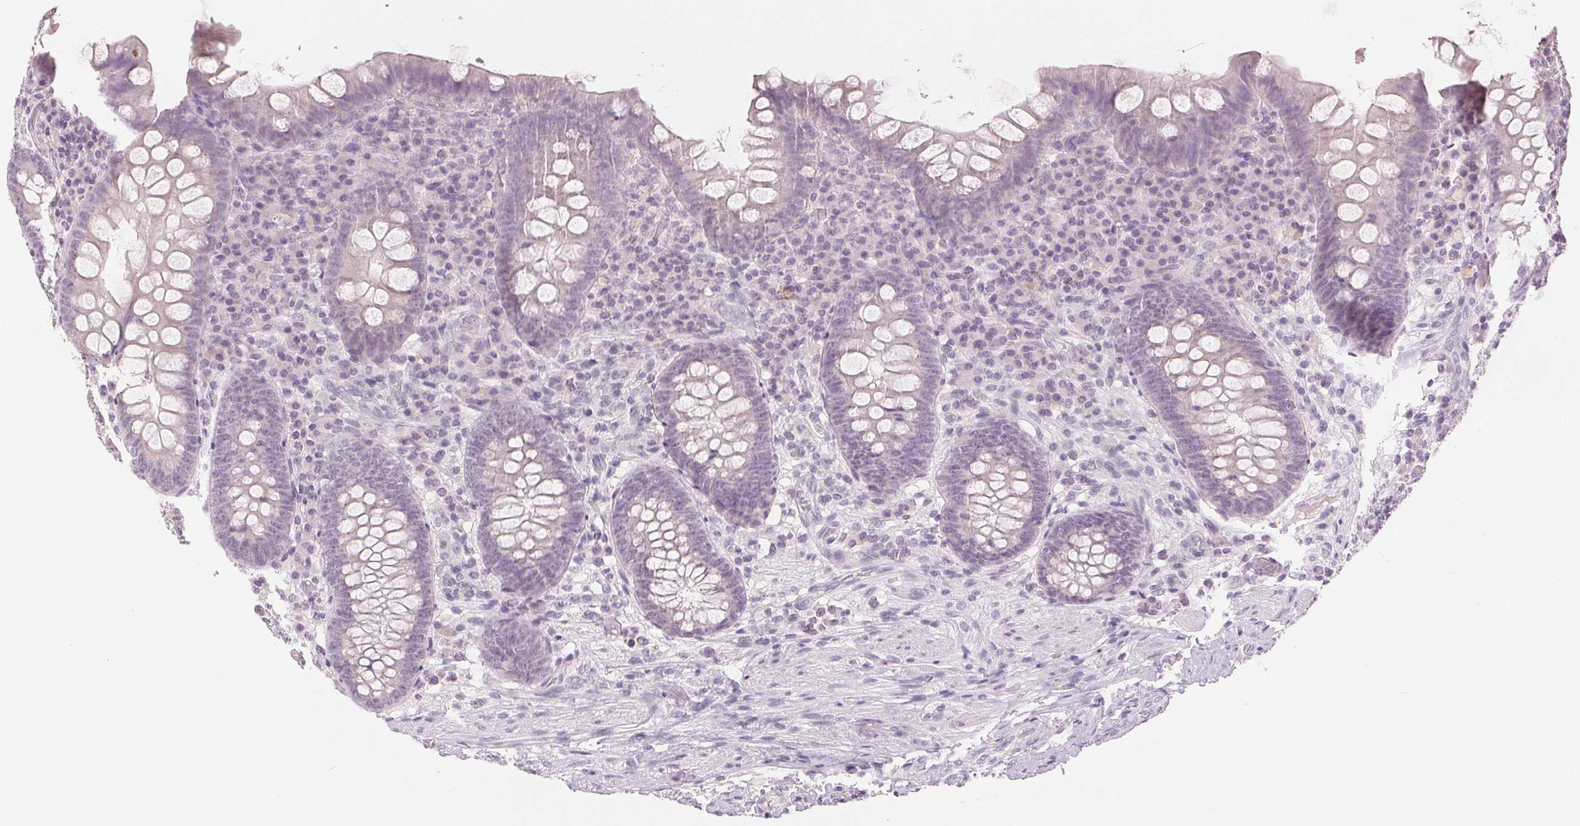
{"staining": {"intensity": "negative", "quantity": "none", "location": "none"}, "tissue": "appendix", "cell_type": "Glandular cells", "image_type": "normal", "snomed": [{"axis": "morphology", "description": "Normal tissue, NOS"}, {"axis": "topography", "description": "Appendix"}], "caption": "Immunohistochemical staining of normal human appendix demonstrates no significant staining in glandular cells. The staining is performed using DAB (3,3'-diaminobenzidine) brown chromogen with nuclei counter-stained in using hematoxylin.", "gene": "SLC27A5", "patient": {"sex": "male", "age": 71}}